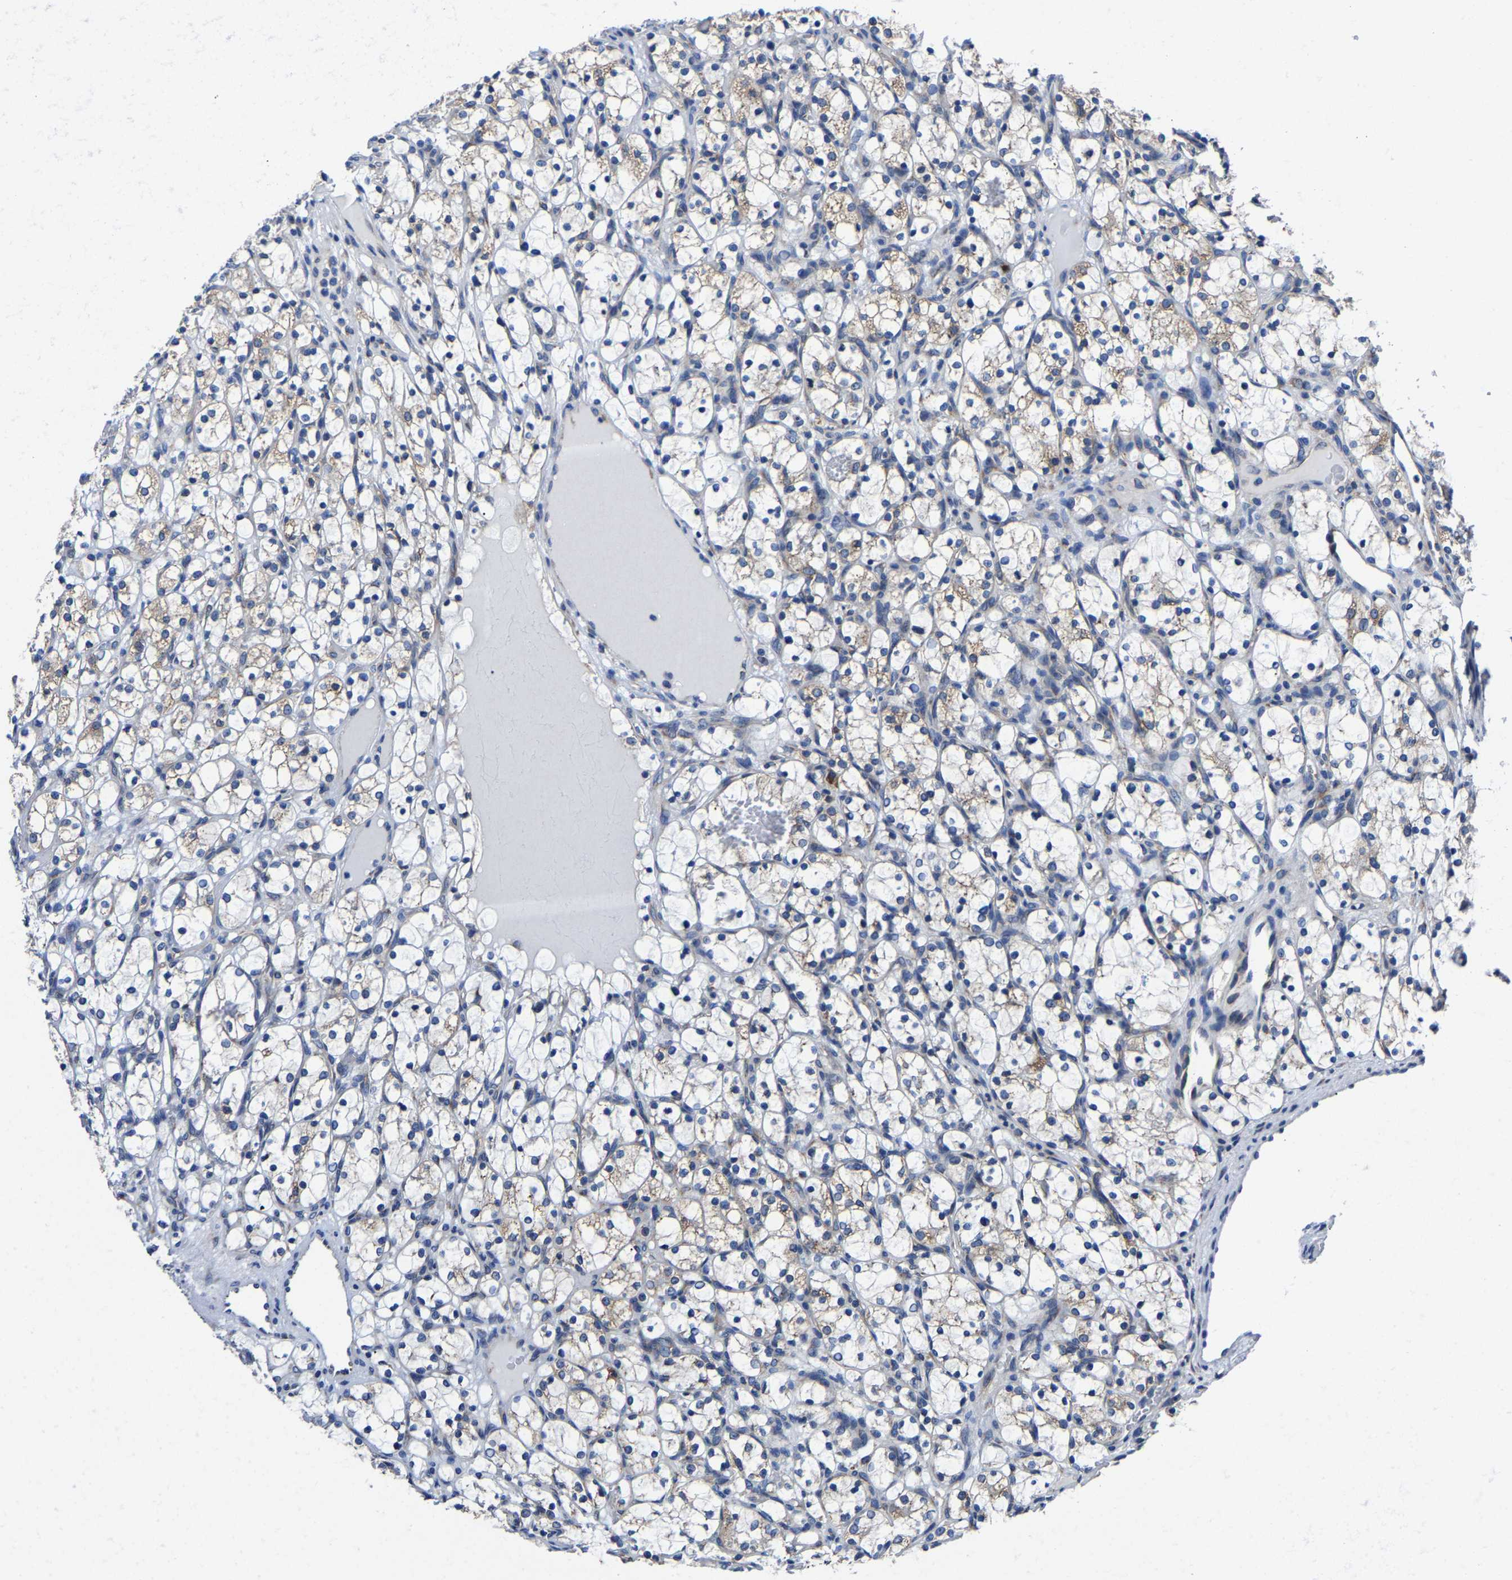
{"staining": {"intensity": "weak", "quantity": "<25%", "location": "cytoplasmic/membranous"}, "tissue": "renal cancer", "cell_type": "Tumor cells", "image_type": "cancer", "snomed": [{"axis": "morphology", "description": "Adenocarcinoma, NOS"}, {"axis": "topography", "description": "Kidney"}], "caption": "An IHC micrograph of renal cancer is shown. There is no staining in tumor cells of renal cancer.", "gene": "EBAG9", "patient": {"sex": "female", "age": 69}}